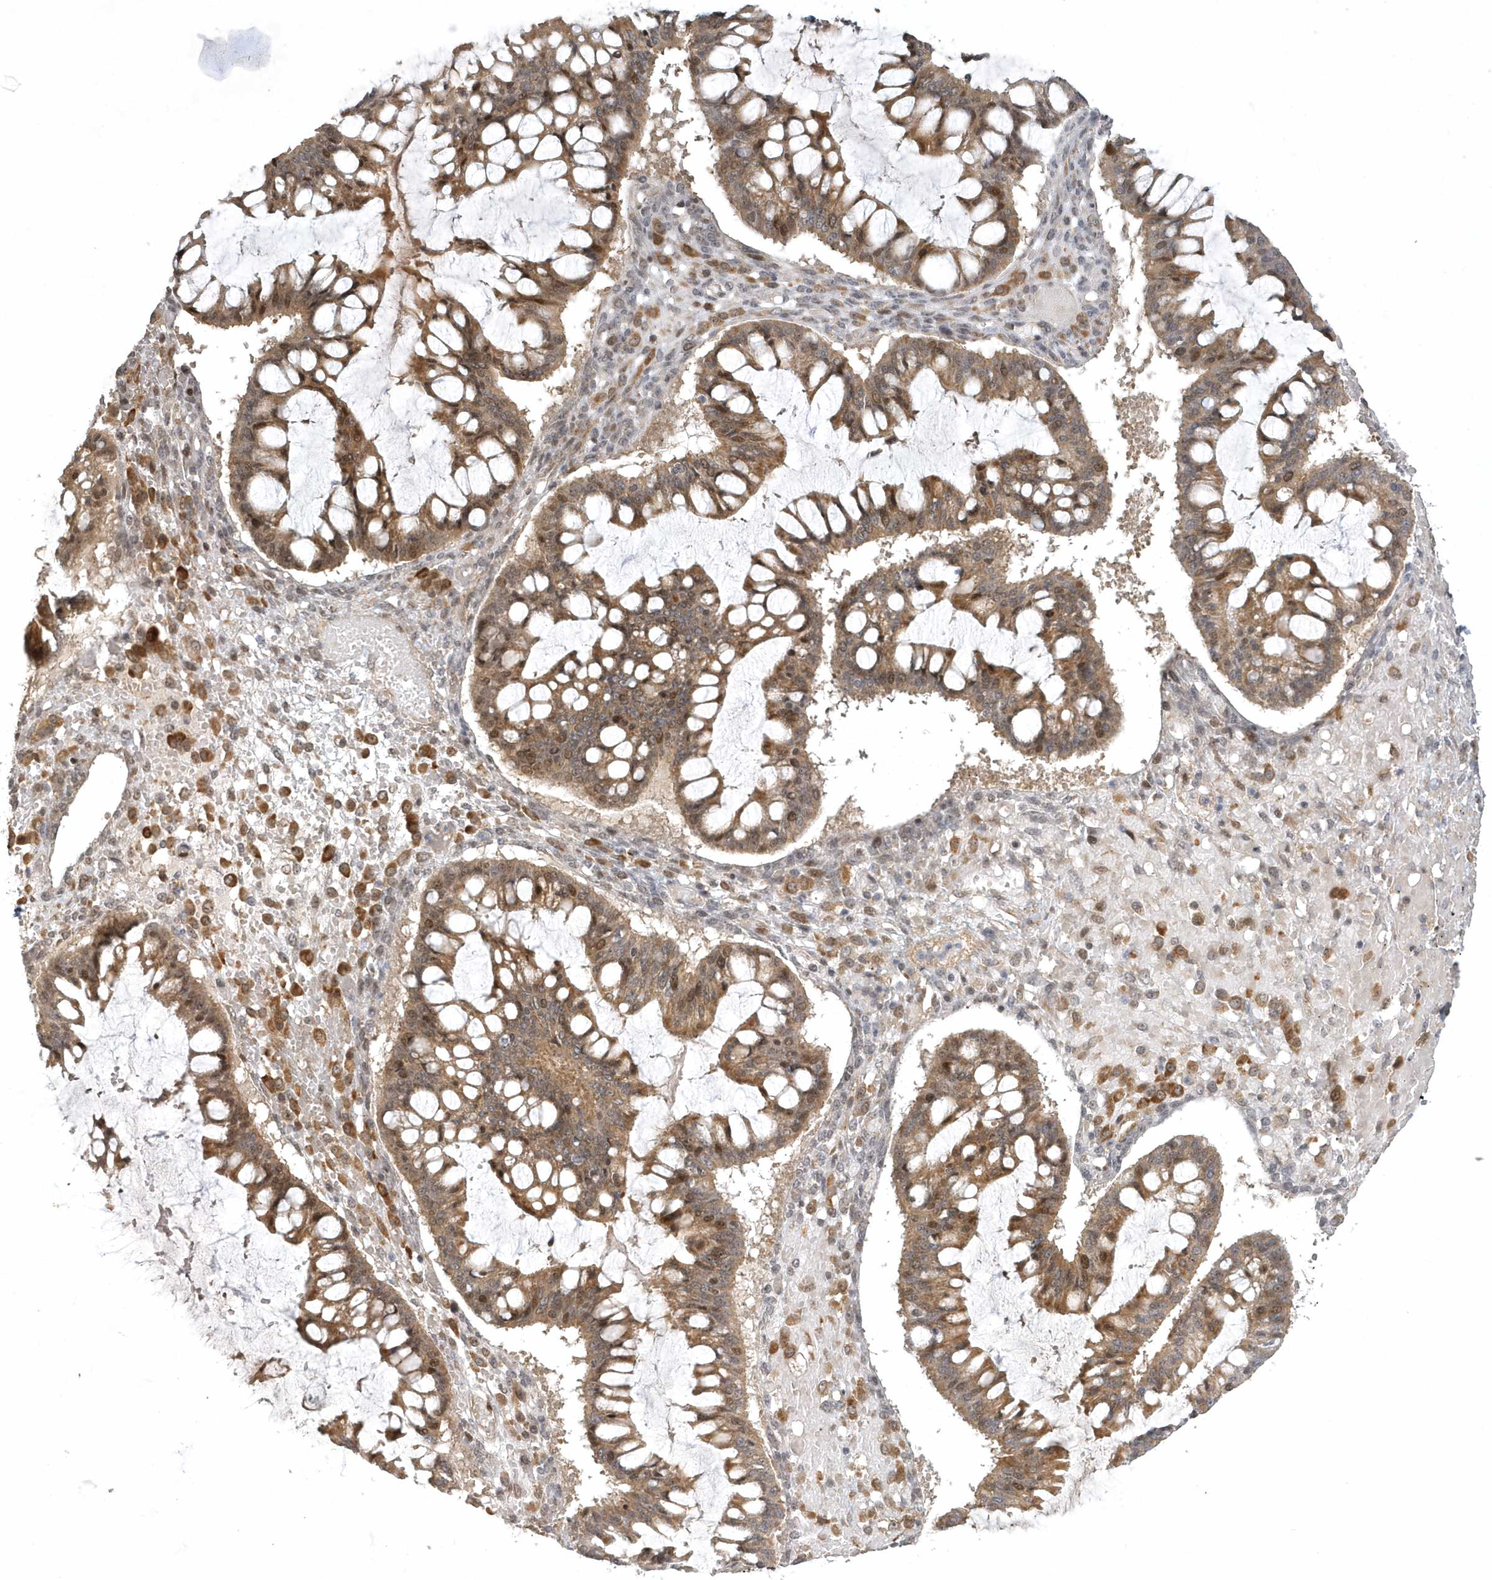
{"staining": {"intensity": "moderate", "quantity": ">75%", "location": "cytoplasmic/membranous,nuclear"}, "tissue": "ovarian cancer", "cell_type": "Tumor cells", "image_type": "cancer", "snomed": [{"axis": "morphology", "description": "Cystadenocarcinoma, mucinous, NOS"}, {"axis": "topography", "description": "Ovary"}], "caption": "Immunohistochemical staining of ovarian cancer (mucinous cystadenocarcinoma) exhibits moderate cytoplasmic/membranous and nuclear protein positivity in about >75% of tumor cells.", "gene": "TRAIP", "patient": {"sex": "female", "age": 73}}